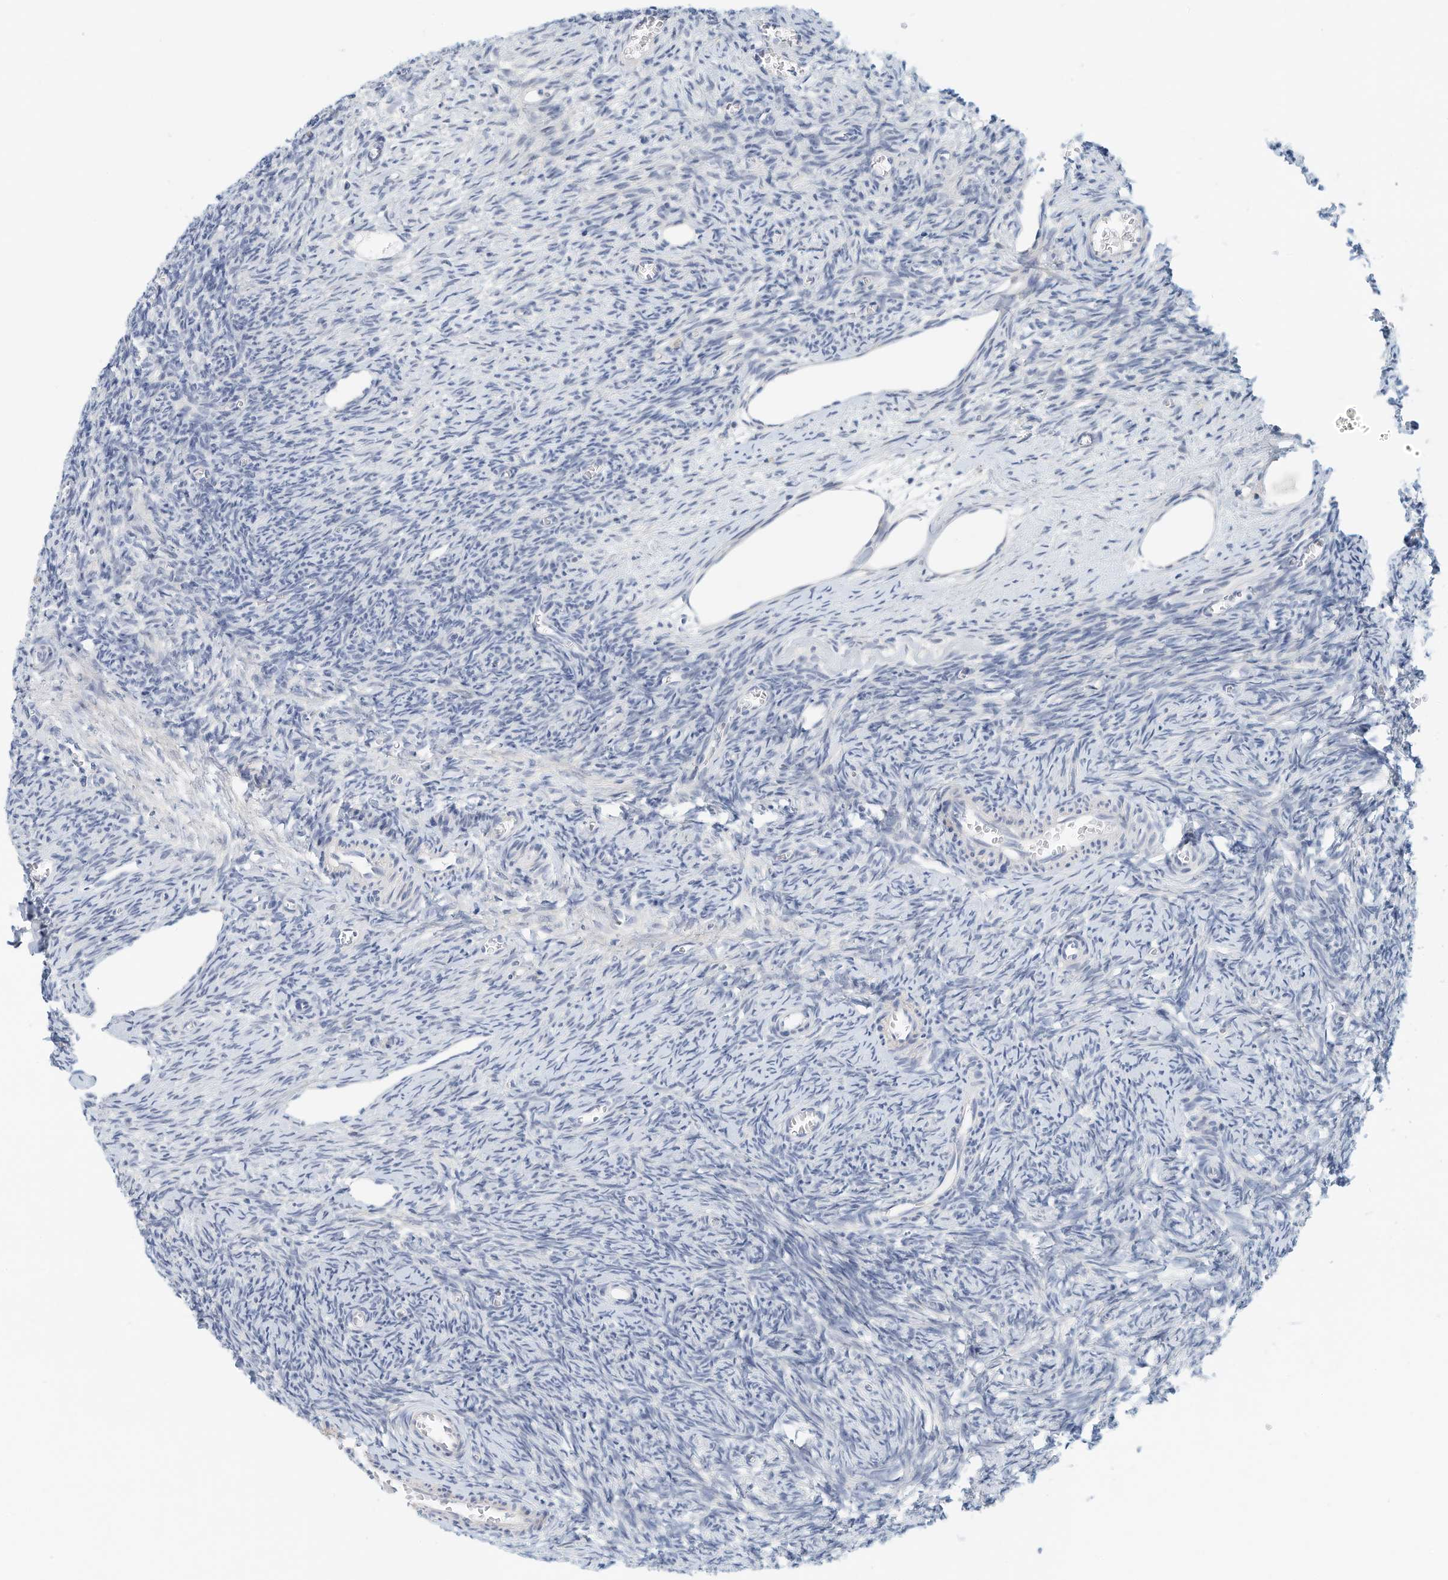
{"staining": {"intensity": "negative", "quantity": "none", "location": "none"}, "tissue": "ovary", "cell_type": "Ovarian stroma cells", "image_type": "normal", "snomed": [{"axis": "morphology", "description": "Normal tissue, NOS"}, {"axis": "topography", "description": "Ovary"}], "caption": "Image shows no protein staining in ovarian stroma cells of benign ovary.", "gene": "ARHGAP28", "patient": {"sex": "female", "age": 27}}